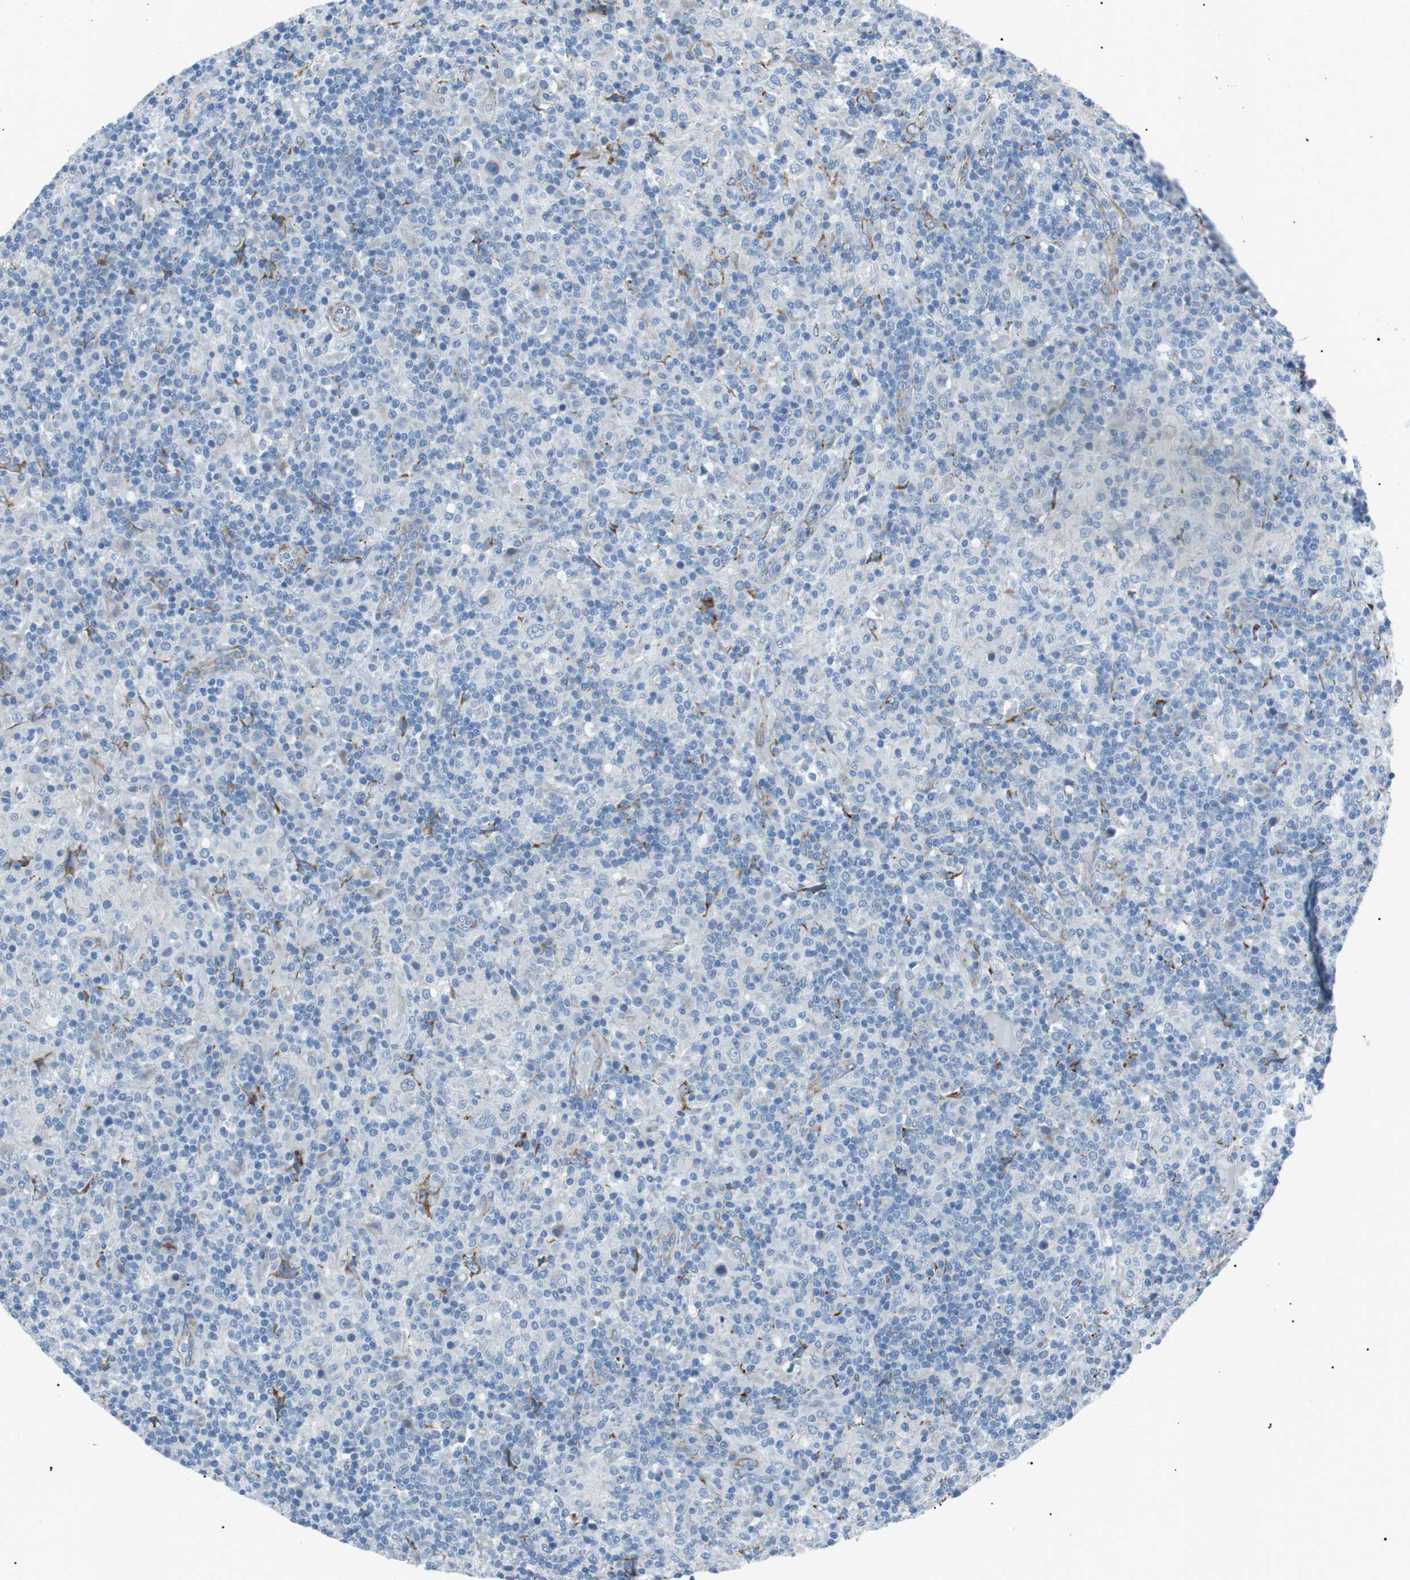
{"staining": {"intensity": "negative", "quantity": "none", "location": "none"}, "tissue": "lymphoma", "cell_type": "Tumor cells", "image_type": "cancer", "snomed": [{"axis": "morphology", "description": "Hodgkin's disease, NOS"}, {"axis": "topography", "description": "Lymph node"}], "caption": "The immunohistochemistry photomicrograph has no significant staining in tumor cells of lymphoma tissue.", "gene": "MTARC2", "patient": {"sex": "male", "age": 70}}